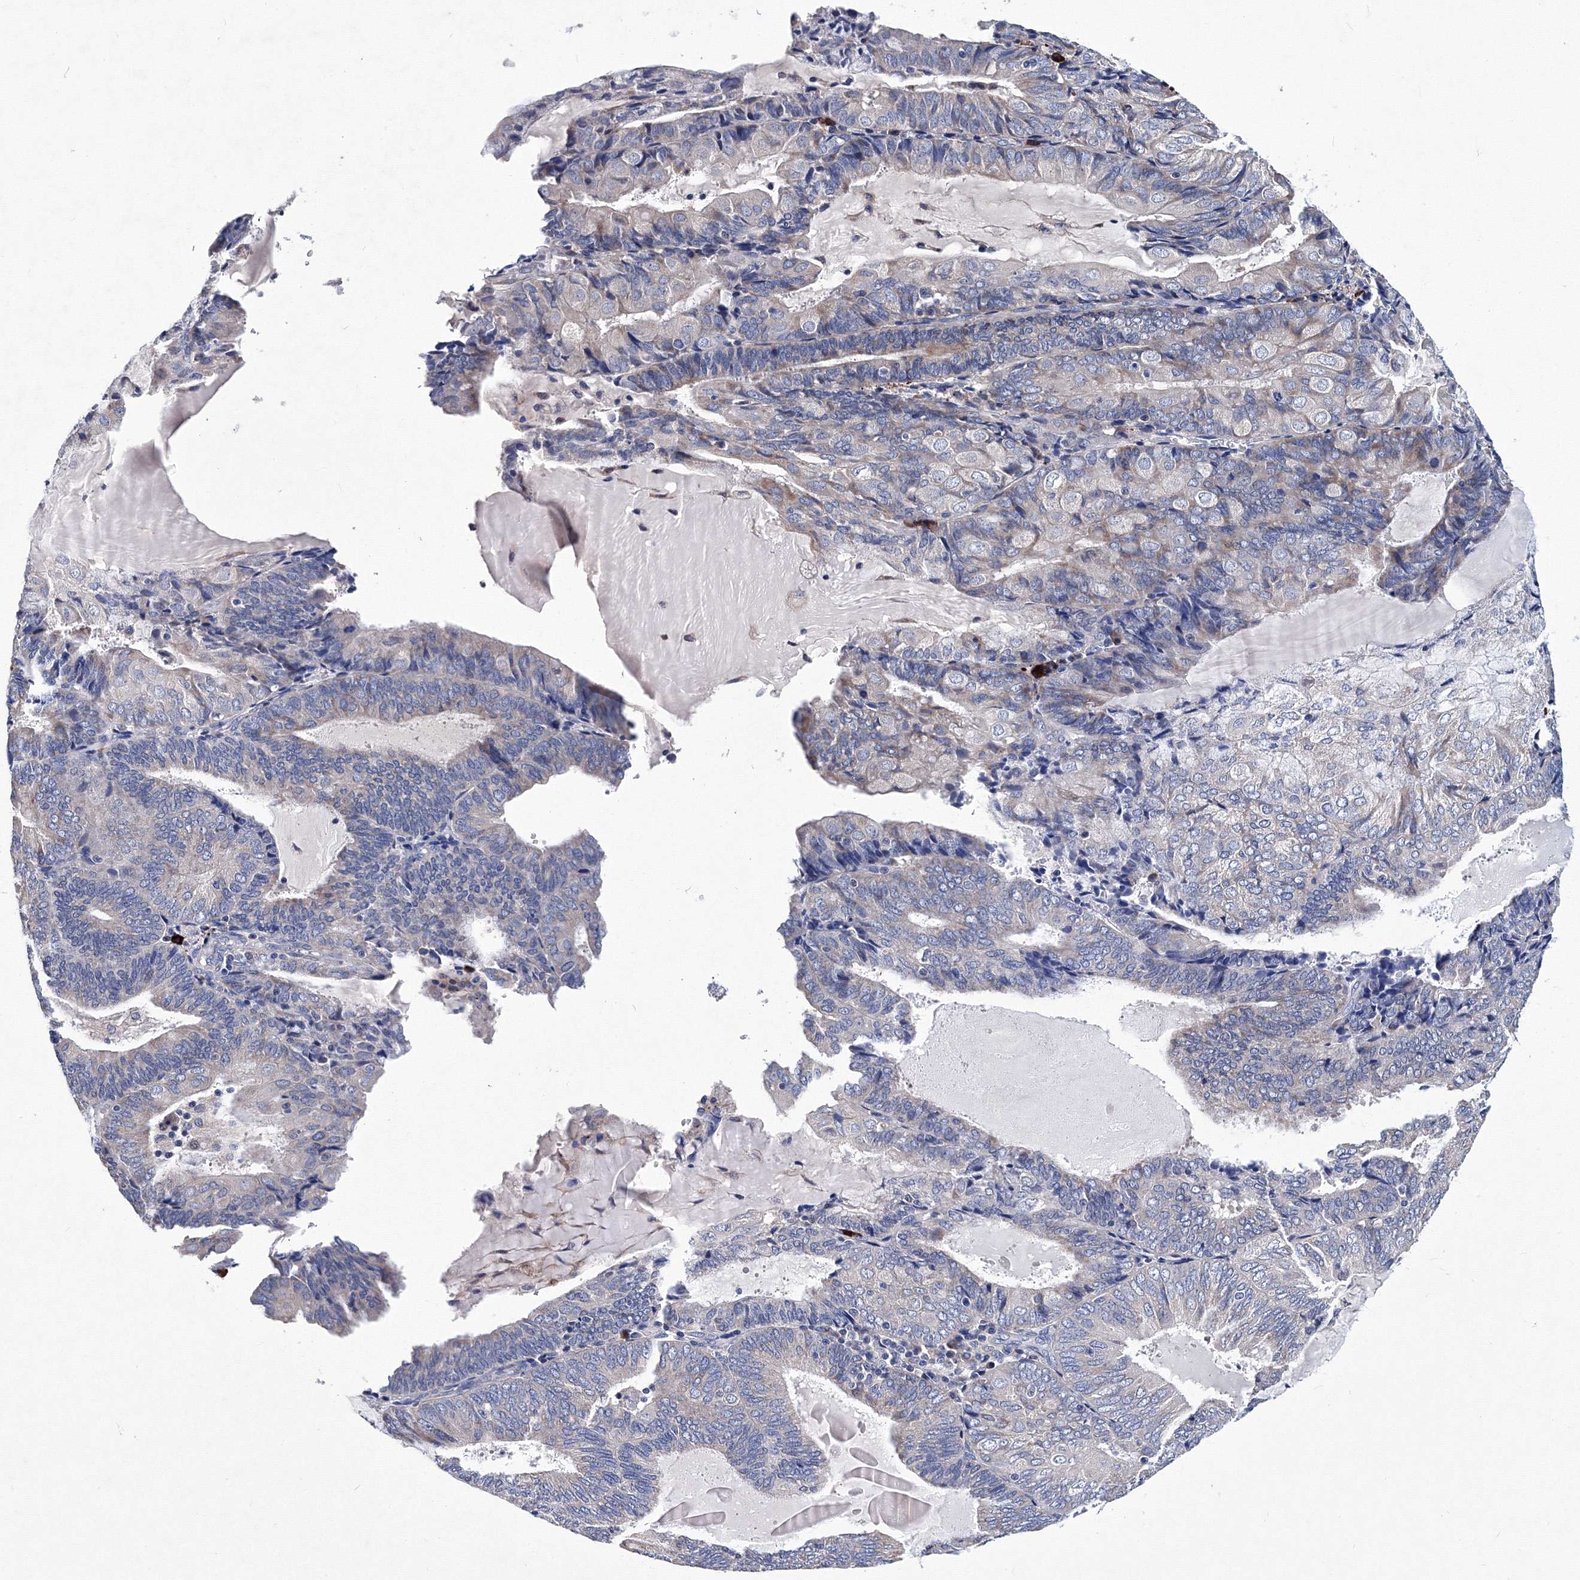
{"staining": {"intensity": "weak", "quantity": "<25%", "location": "cytoplasmic/membranous"}, "tissue": "endometrial cancer", "cell_type": "Tumor cells", "image_type": "cancer", "snomed": [{"axis": "morphology", "description": "Adenocarcinoma, NOS"}, {"axis": "topography", "description": "Endometrium"}], "caption": "Immunohistochemical staining of endometrial cancer (adenocarcinoma) shows no significant staining in tumor cells.", "gene": "TRPM2", "patient": {"sex": "female", "age": 81}}